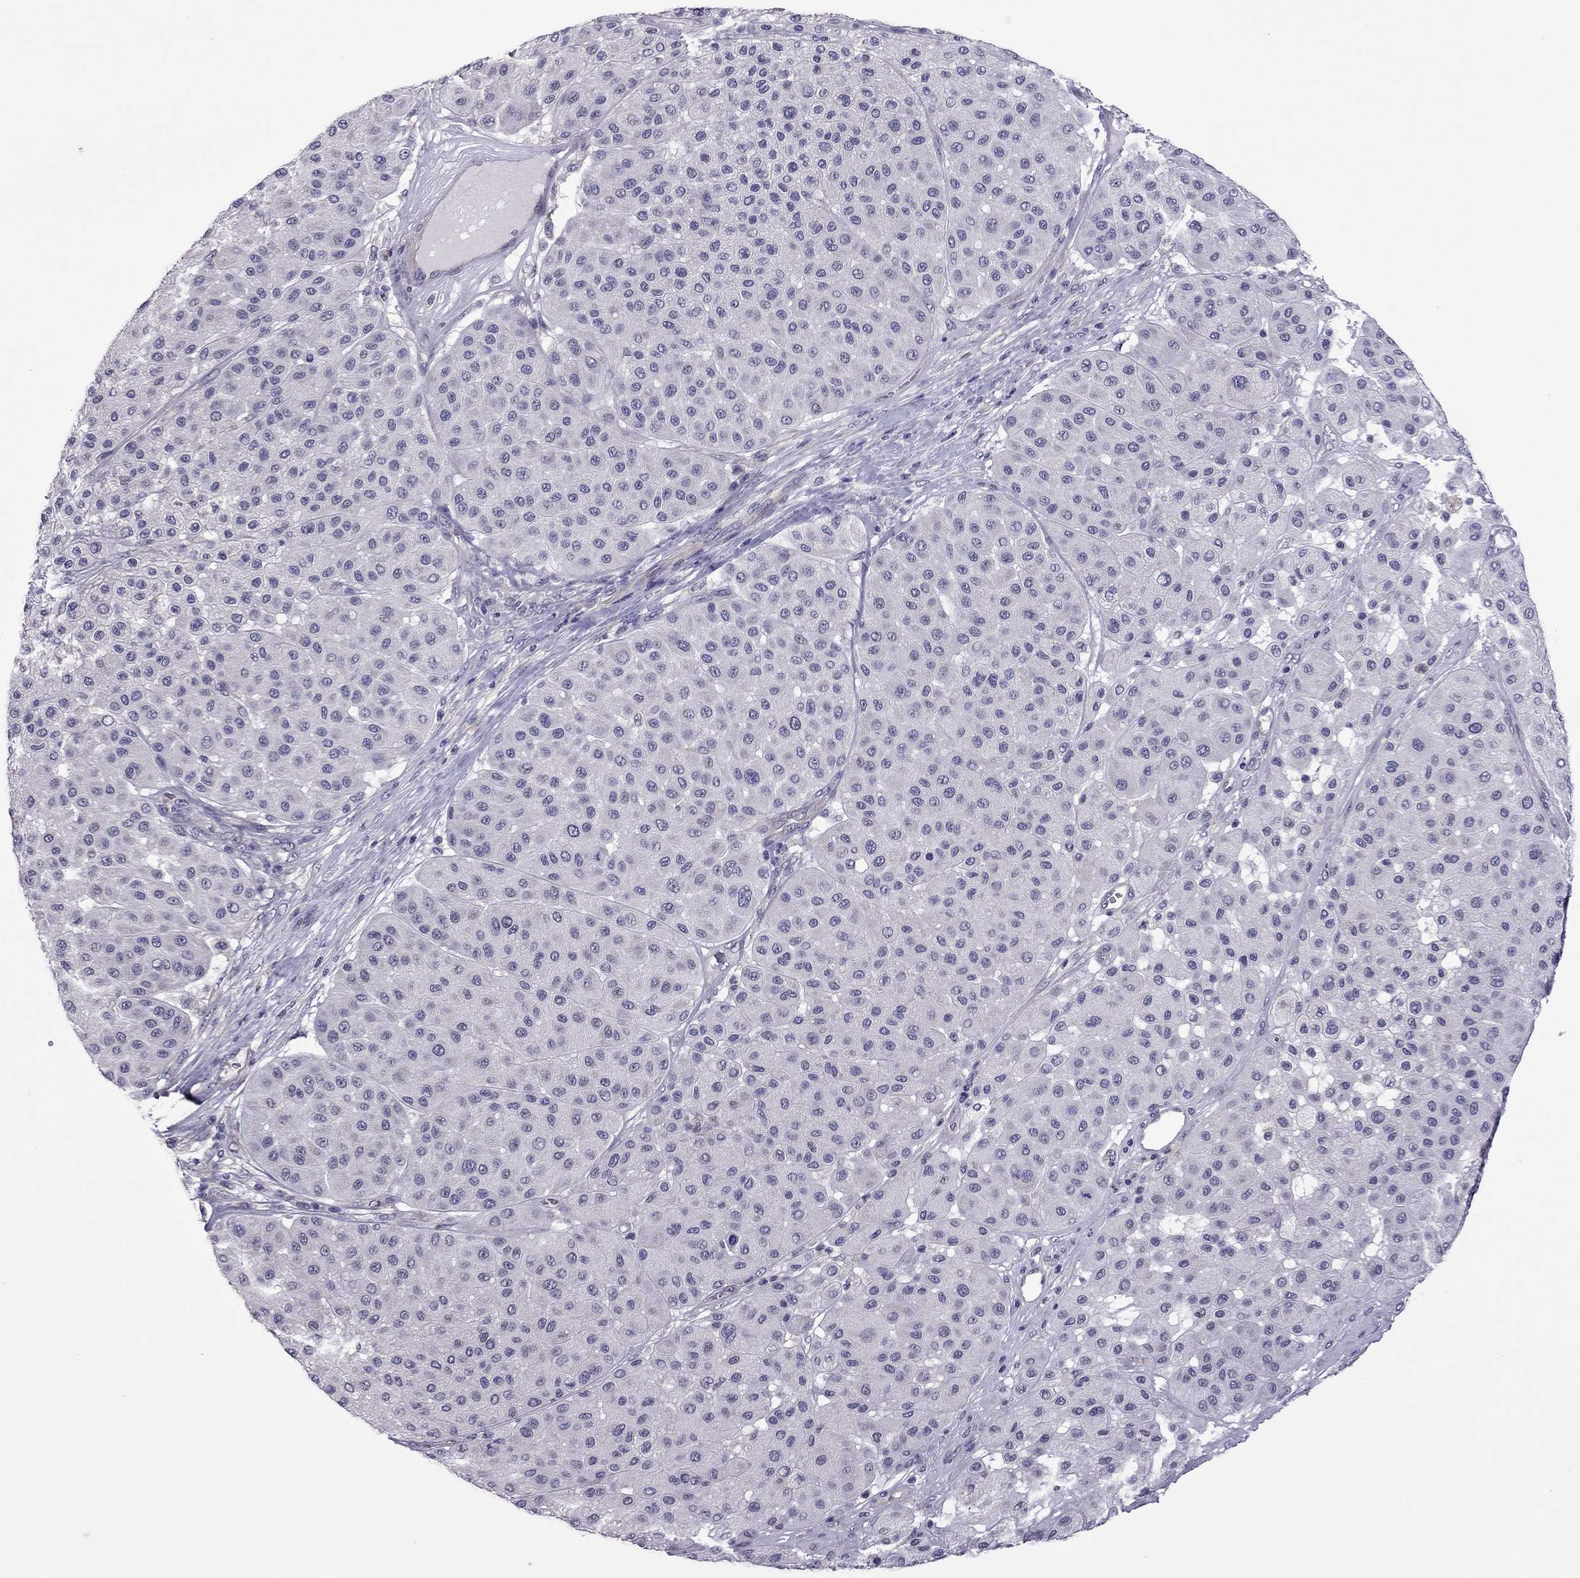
{"staining": {"intensity": "negative", "quantity": "none", "location": "none"}, "tissue": "melanoma", "cell_type": "Tumor cells", "image_type": "cancer", "snomed": [{"axis": "morphology", "description": "Malignant melanoma, Metastatic site"}, {"axis": "topography", "description": "Smooth muscle"}], "caption": "Tumor cells are negative for brown protein staining in malignant melanoma (metastatic site).", "gene": "SLC16A8", "patient": {"sex": "male", "age": 41}}